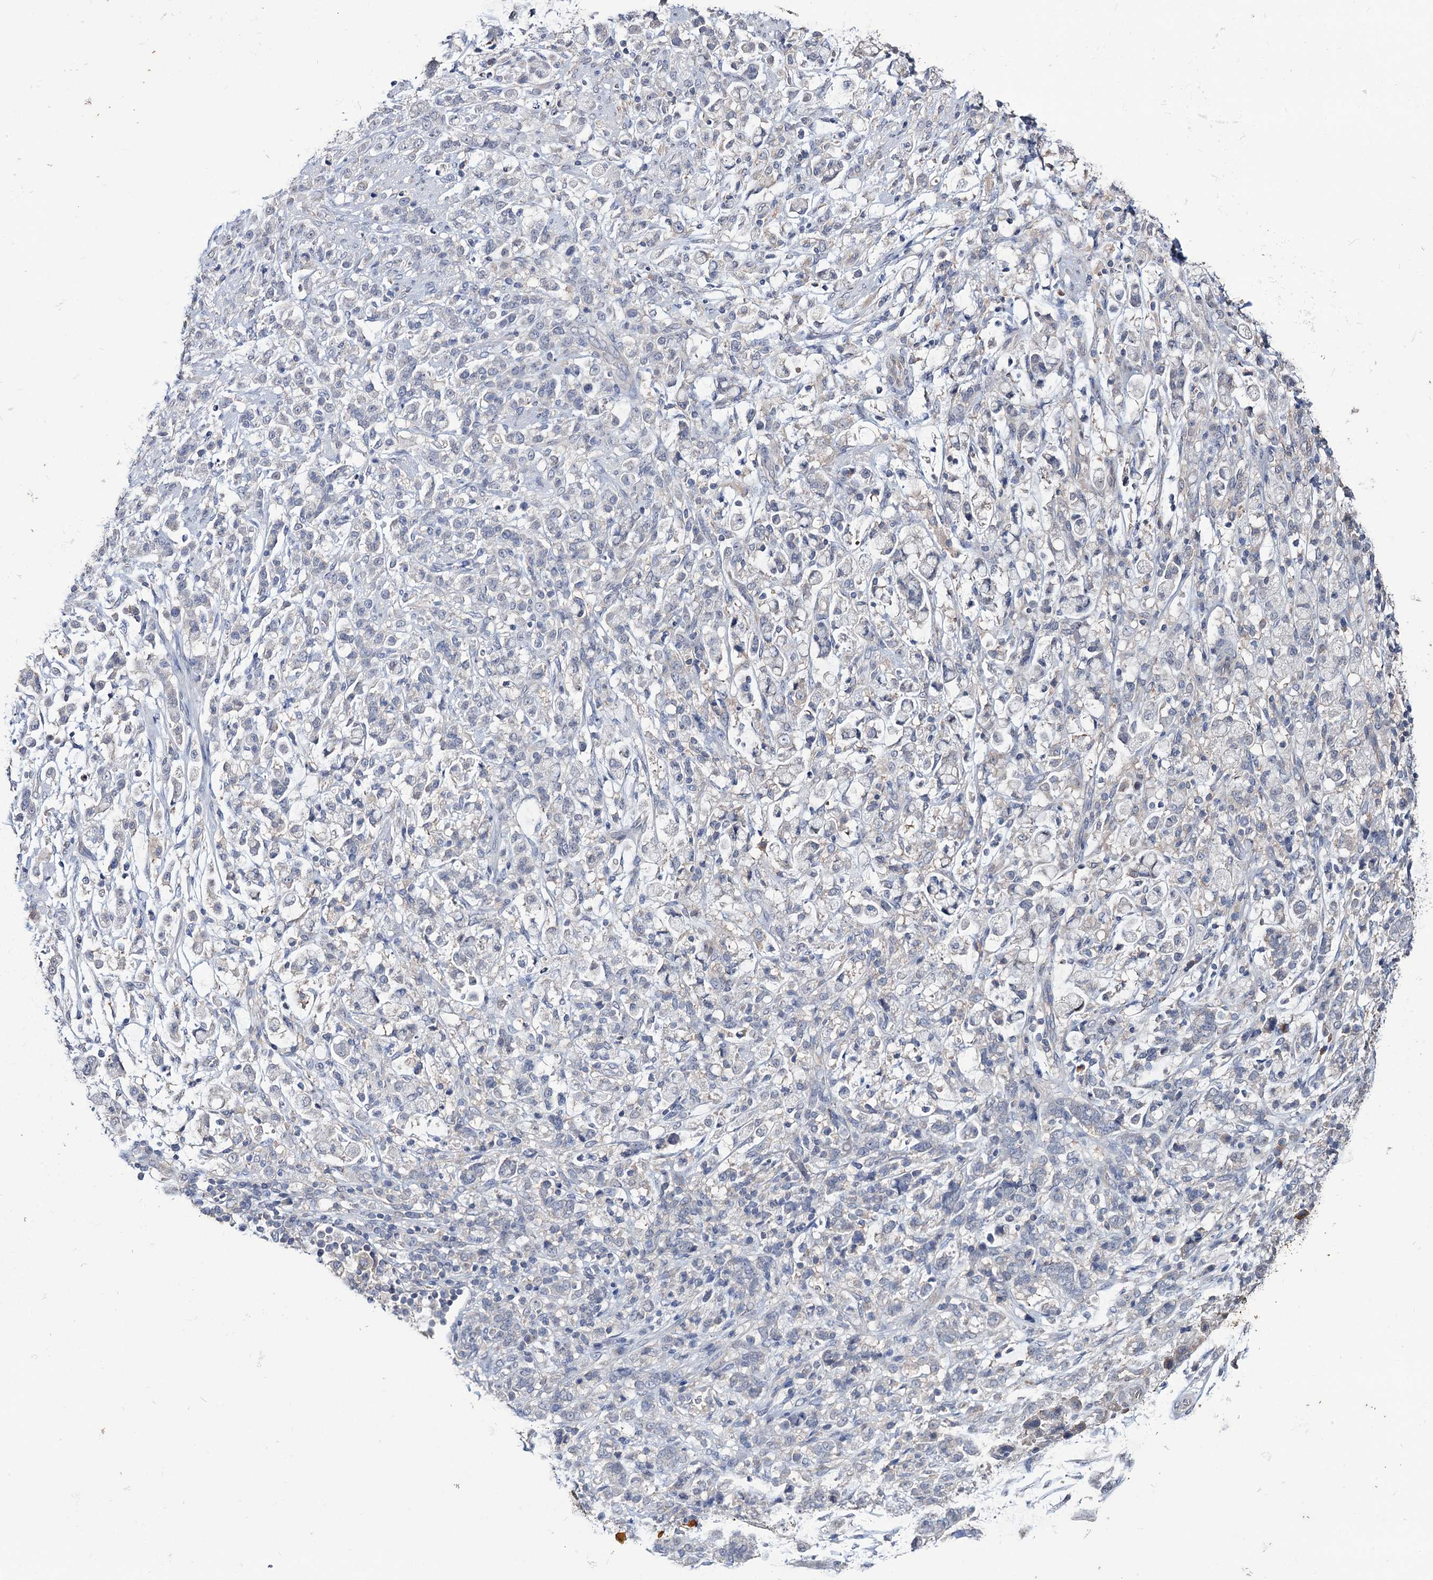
{"staining": {"intensity": "negative", "quantity": "none", "location": "none"}, "tissue": "stomach cancer", "cell_type": "Tumor cells", "image_type": "cancer", "snomed": [{"axis": "morphology", "description": "Adenocarcinoma, NOS"}, {"axis": "topography", "description": "Stomach"}], "caption": "There is no significant positivity in tumor cells of stomach cancer (adenocarcinoma).", "gene": "EPB41L5", "patient": {"sex": "female", "age": 60}}